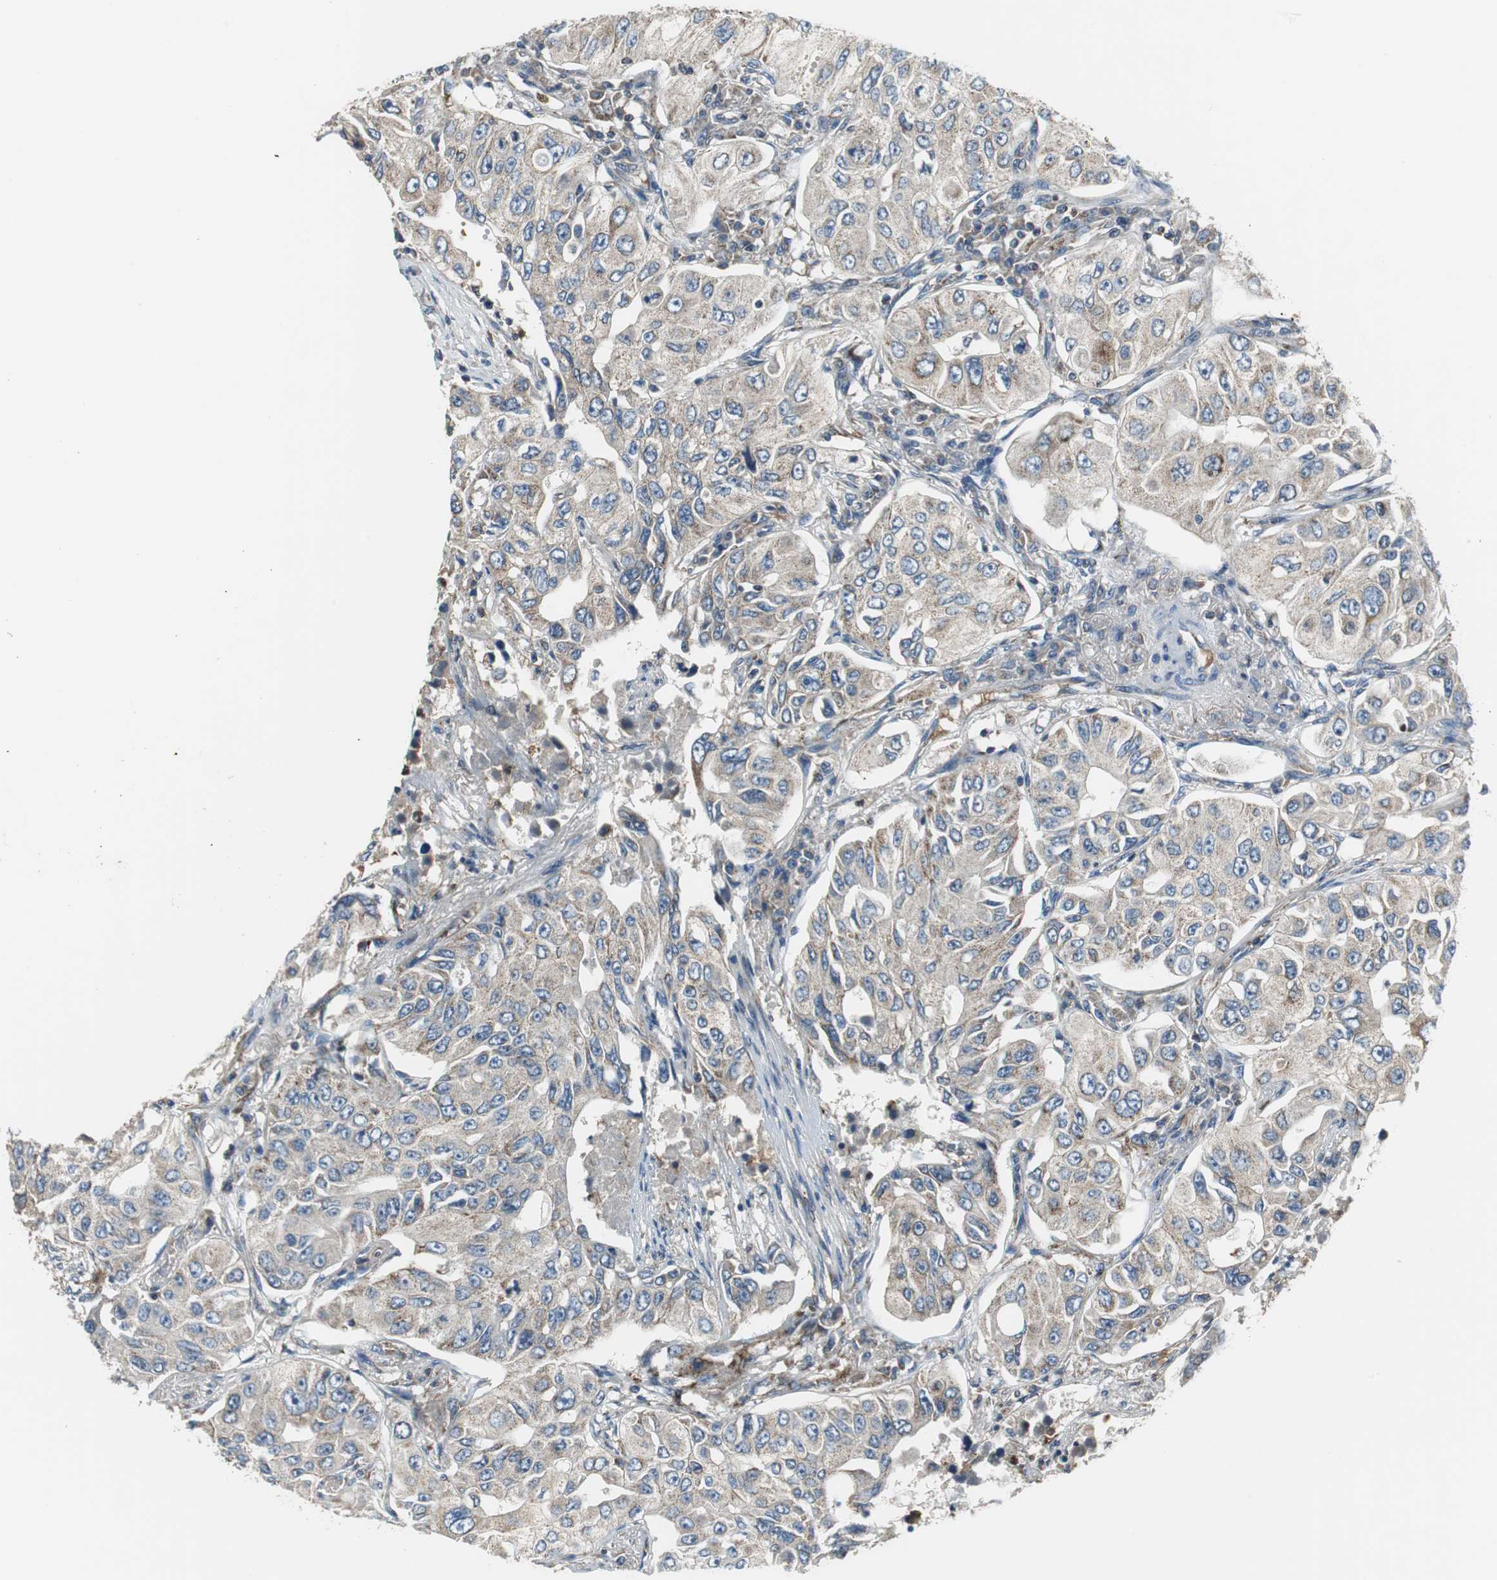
{"staining": {"intensity": "weak", "quantity": "25%-75%", "location": "cytoplasmic/membranous"}, "tissue": "lung cancer", "cell_type": "Tumor cells", "image_type": "cancer", "snomed": [{"axis": "morphology", "description": "Adenocarcinoma, NOS"}, {"axis": "topography", "description": "Lung"}], "caption": "A histopathology image of lung cancer stained for a protein reveals weak cytoplasmic/membranous brown staining in tumor cells.", "gene": "PI4KB", "patient": {"sex": "male", "age": 84}}